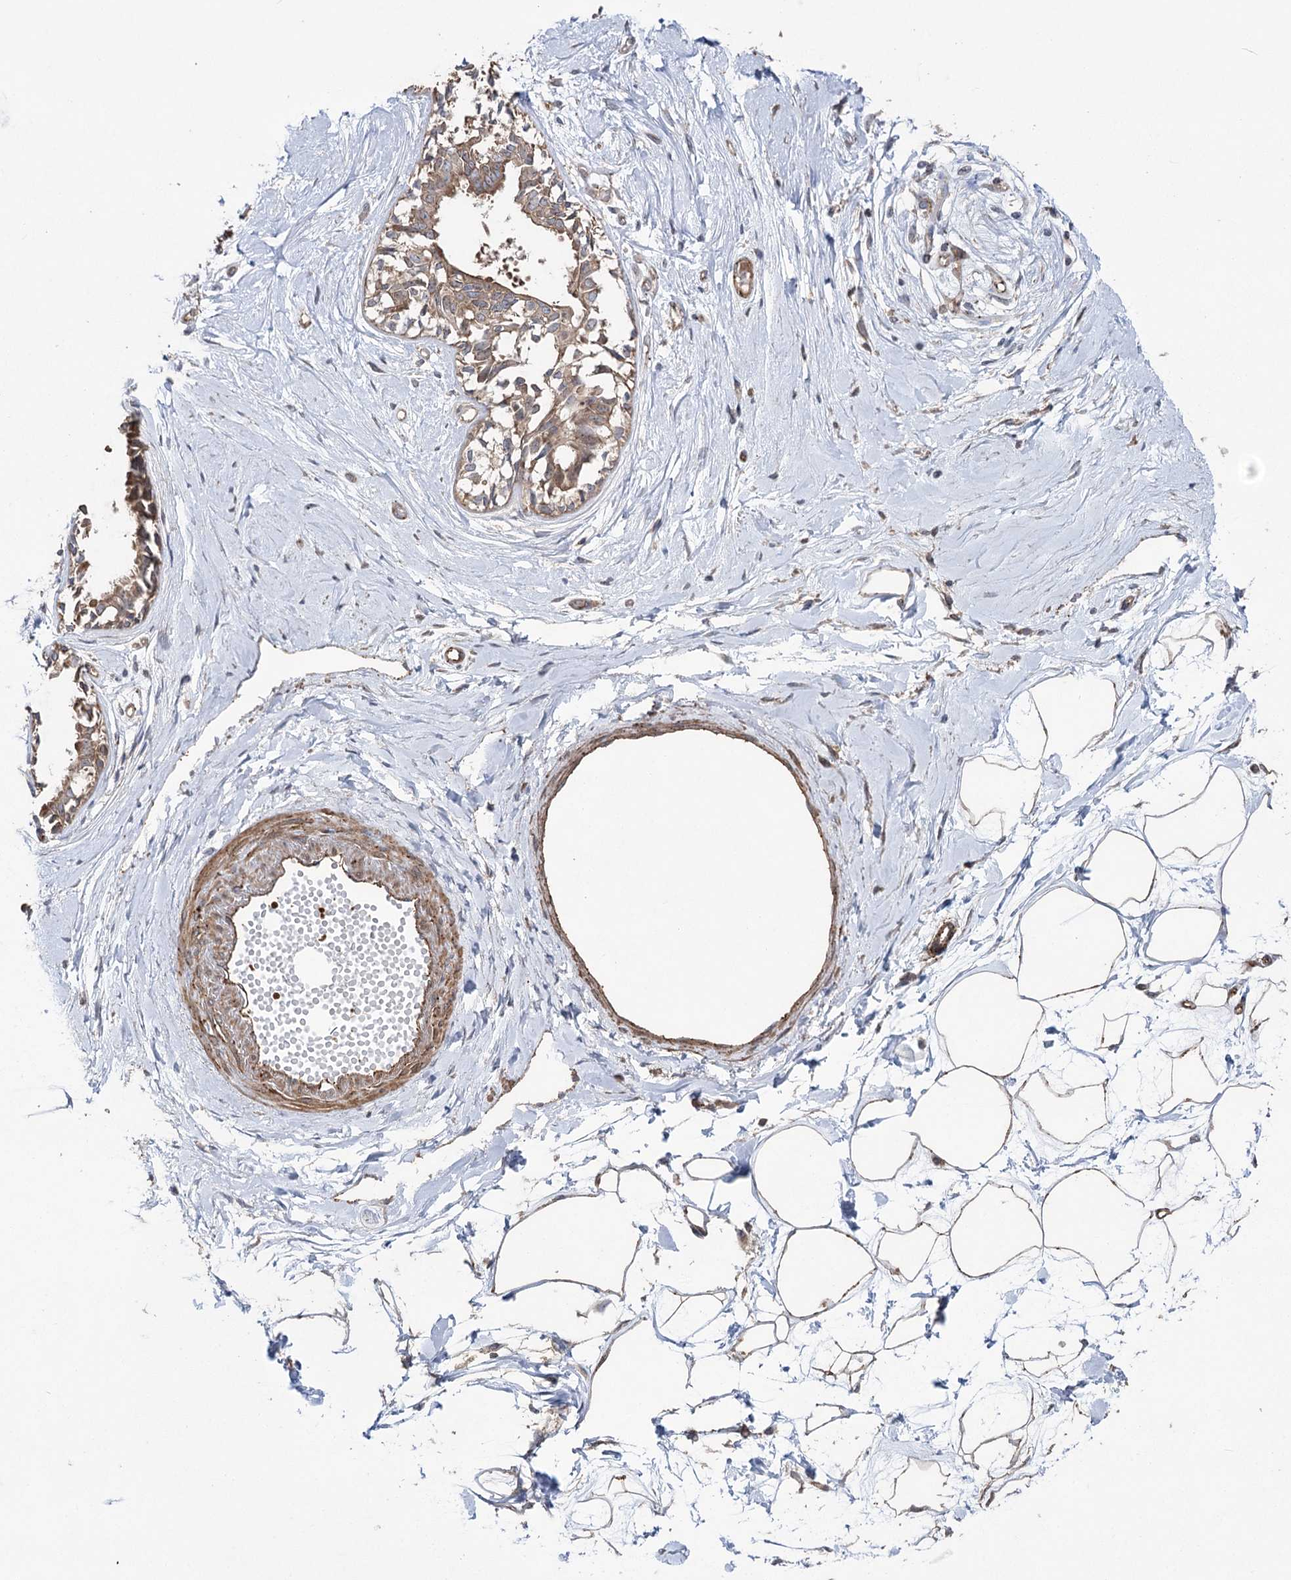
{"staining": {"intensity": "weak", "quantity": ">75%", "location": "cytoplasmic/membranous"}, "tissue": "breast", "cell_type": "Adipocytes", "image_type": "normal", "snomed": [{"axis": "morphology", "description": "Normal tissue, NOS"}, {"axis": "topography", "description": "Breast"}], "caption": "An IHC micrograph of unremarkable tissue is shown. Protein staining in brown shows weak cytoplasmic/membranous positivity in breast within adipocytes.", "gene": "LARS2", "patient": {"sex": "female", "age": 45}}